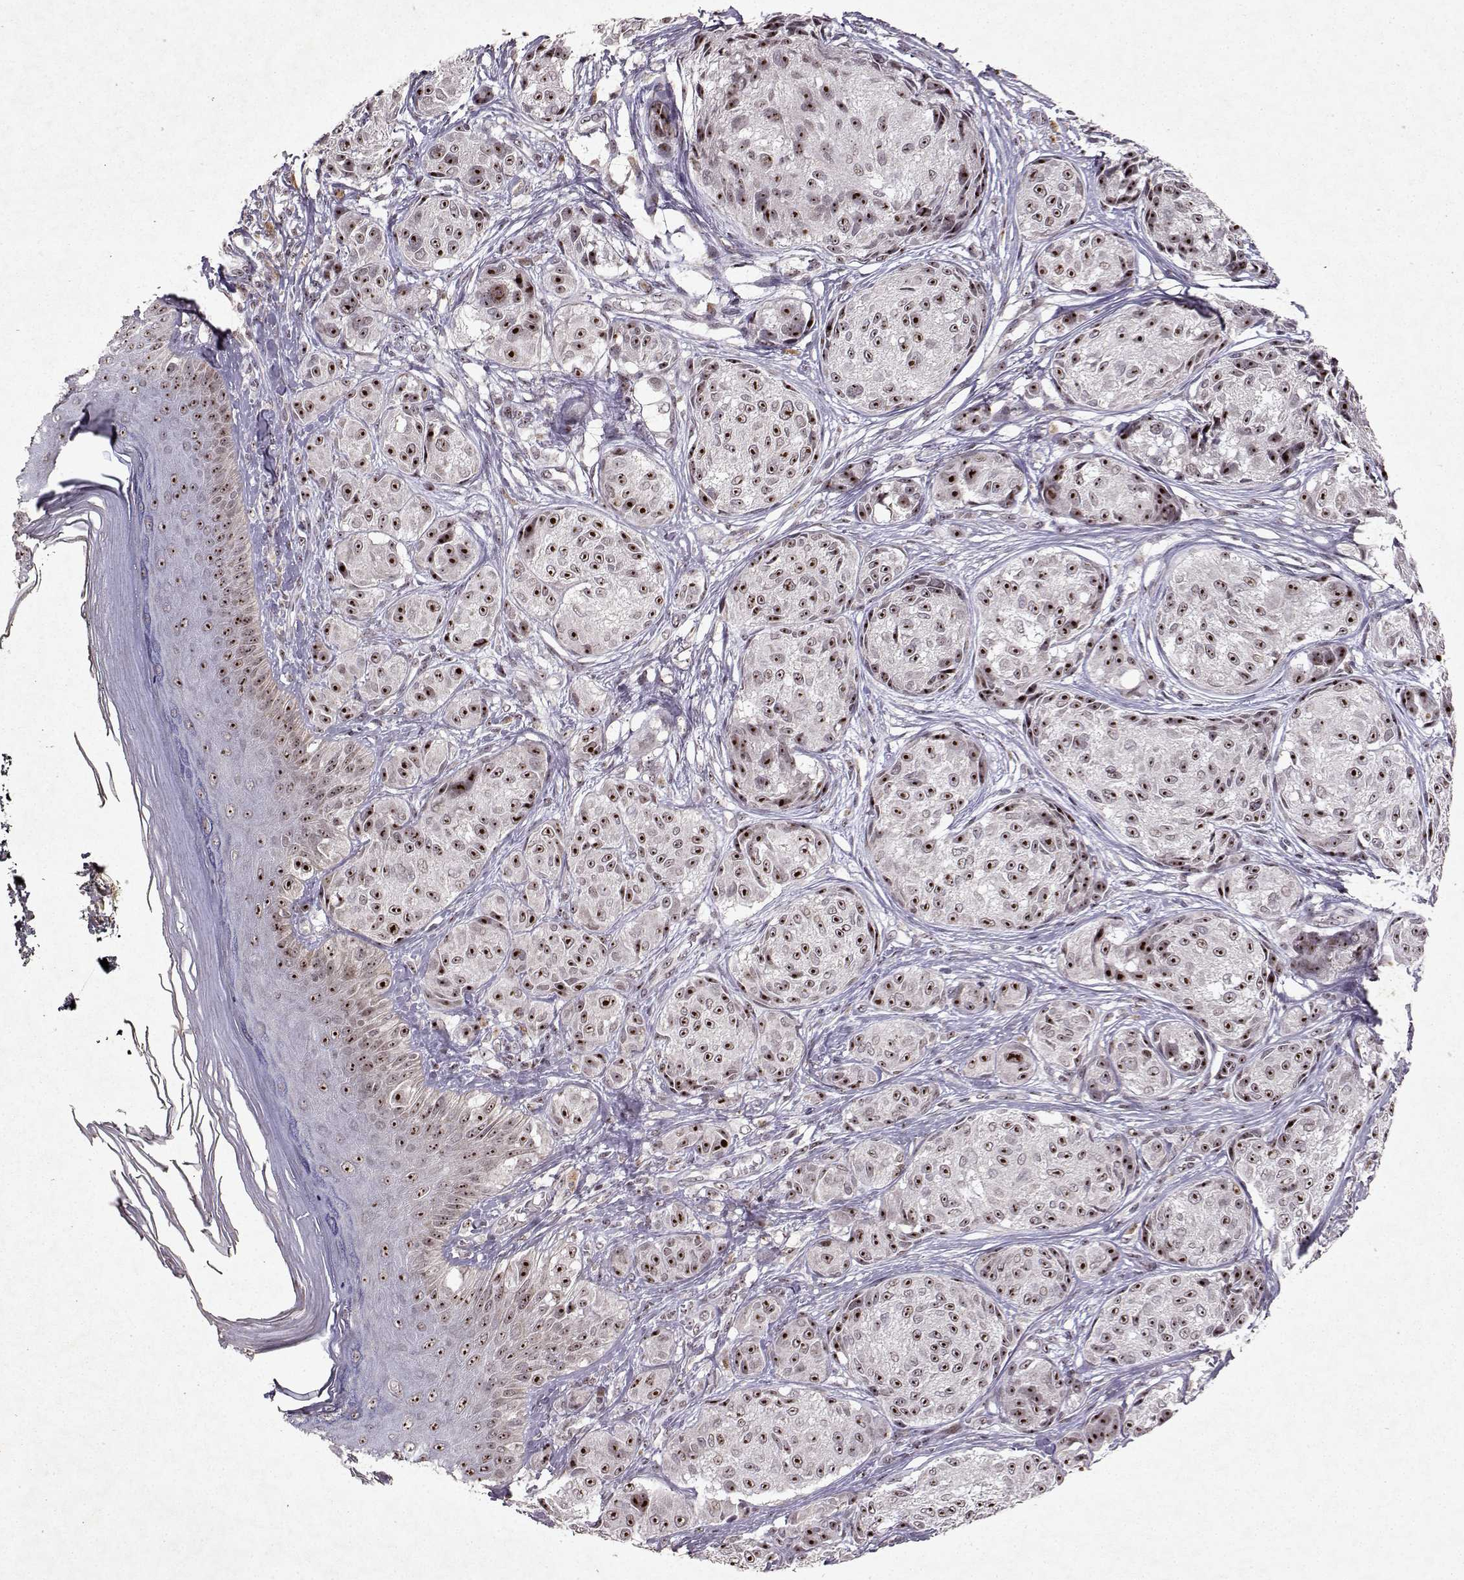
{"staining": {"intensity": "strong", "quantity": ">75%", "location": "nuclear"}, "tissue": "melanoma", "cell_type": "Tumor cells", "image_type": "cancer", "snomed": [{"axis": "morphology", "description": "Malignant melanoma, NOS"}, {"axis": "topography", "description": "Skin"}], "caption": "Brown immunohistochemical staining in human malignant melanoma demonstrates strong nuclear expression in approximately >75% of tumor cells.", "gene": "DDX56", "patient": {"sex": "male", "age": 61}}